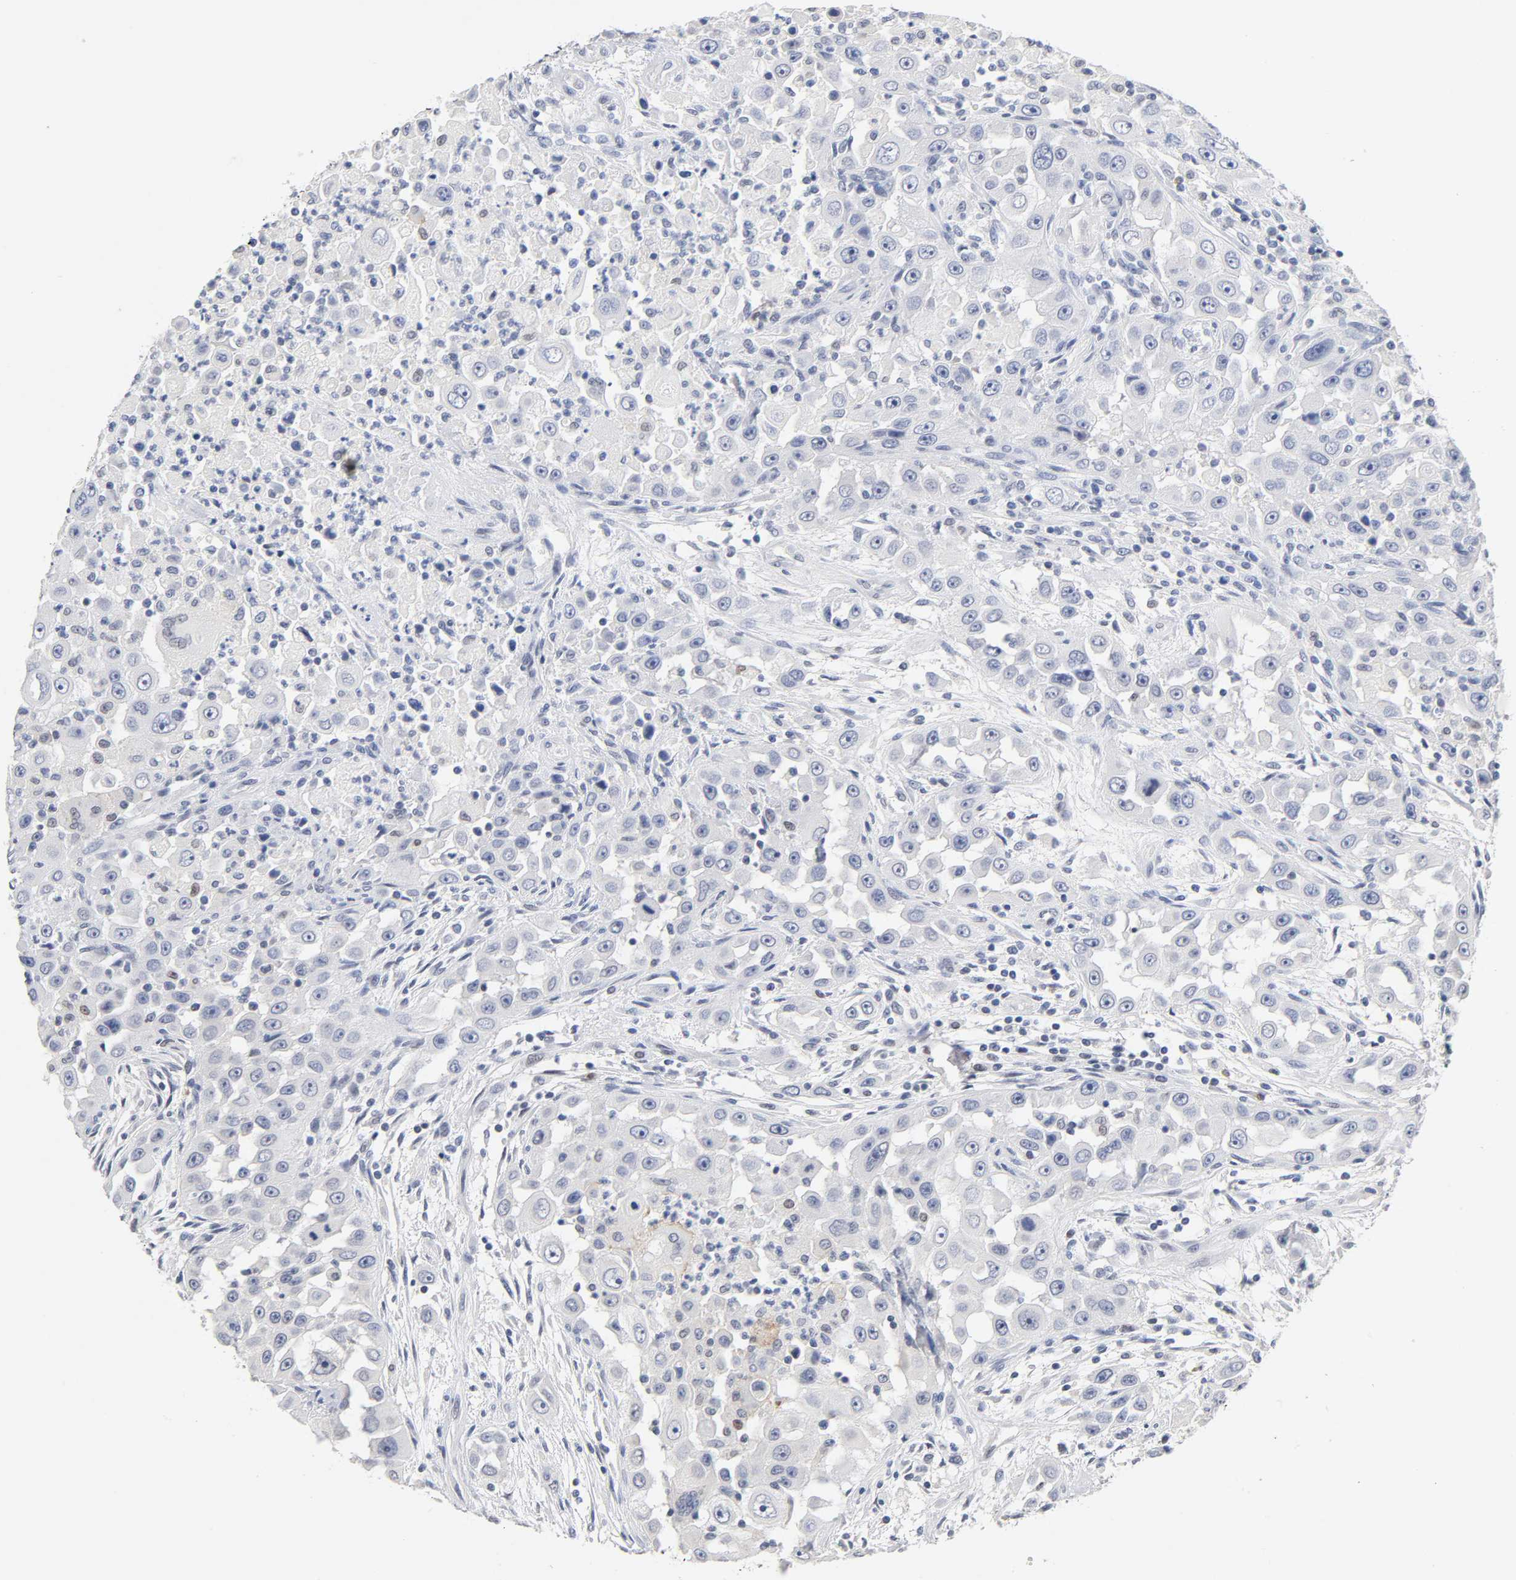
{"staining": {"intensity": "negative", "quantity": "none", "location": "none"}, "tissue": "head and neck cancer", "cell_type": "Tumor cells", "image_type": "cancer", "snomed": [{"axis": "morphology", "description": "Carcinoma, NOS"}, {"axis": "topography", "description": "Head-Neck"}], "caption": "Tumor cells show no significant staining in head and neck cancer (carcinoma).", "gene": "NFATC1", "patient": {"sex": "male", "age": 87}}